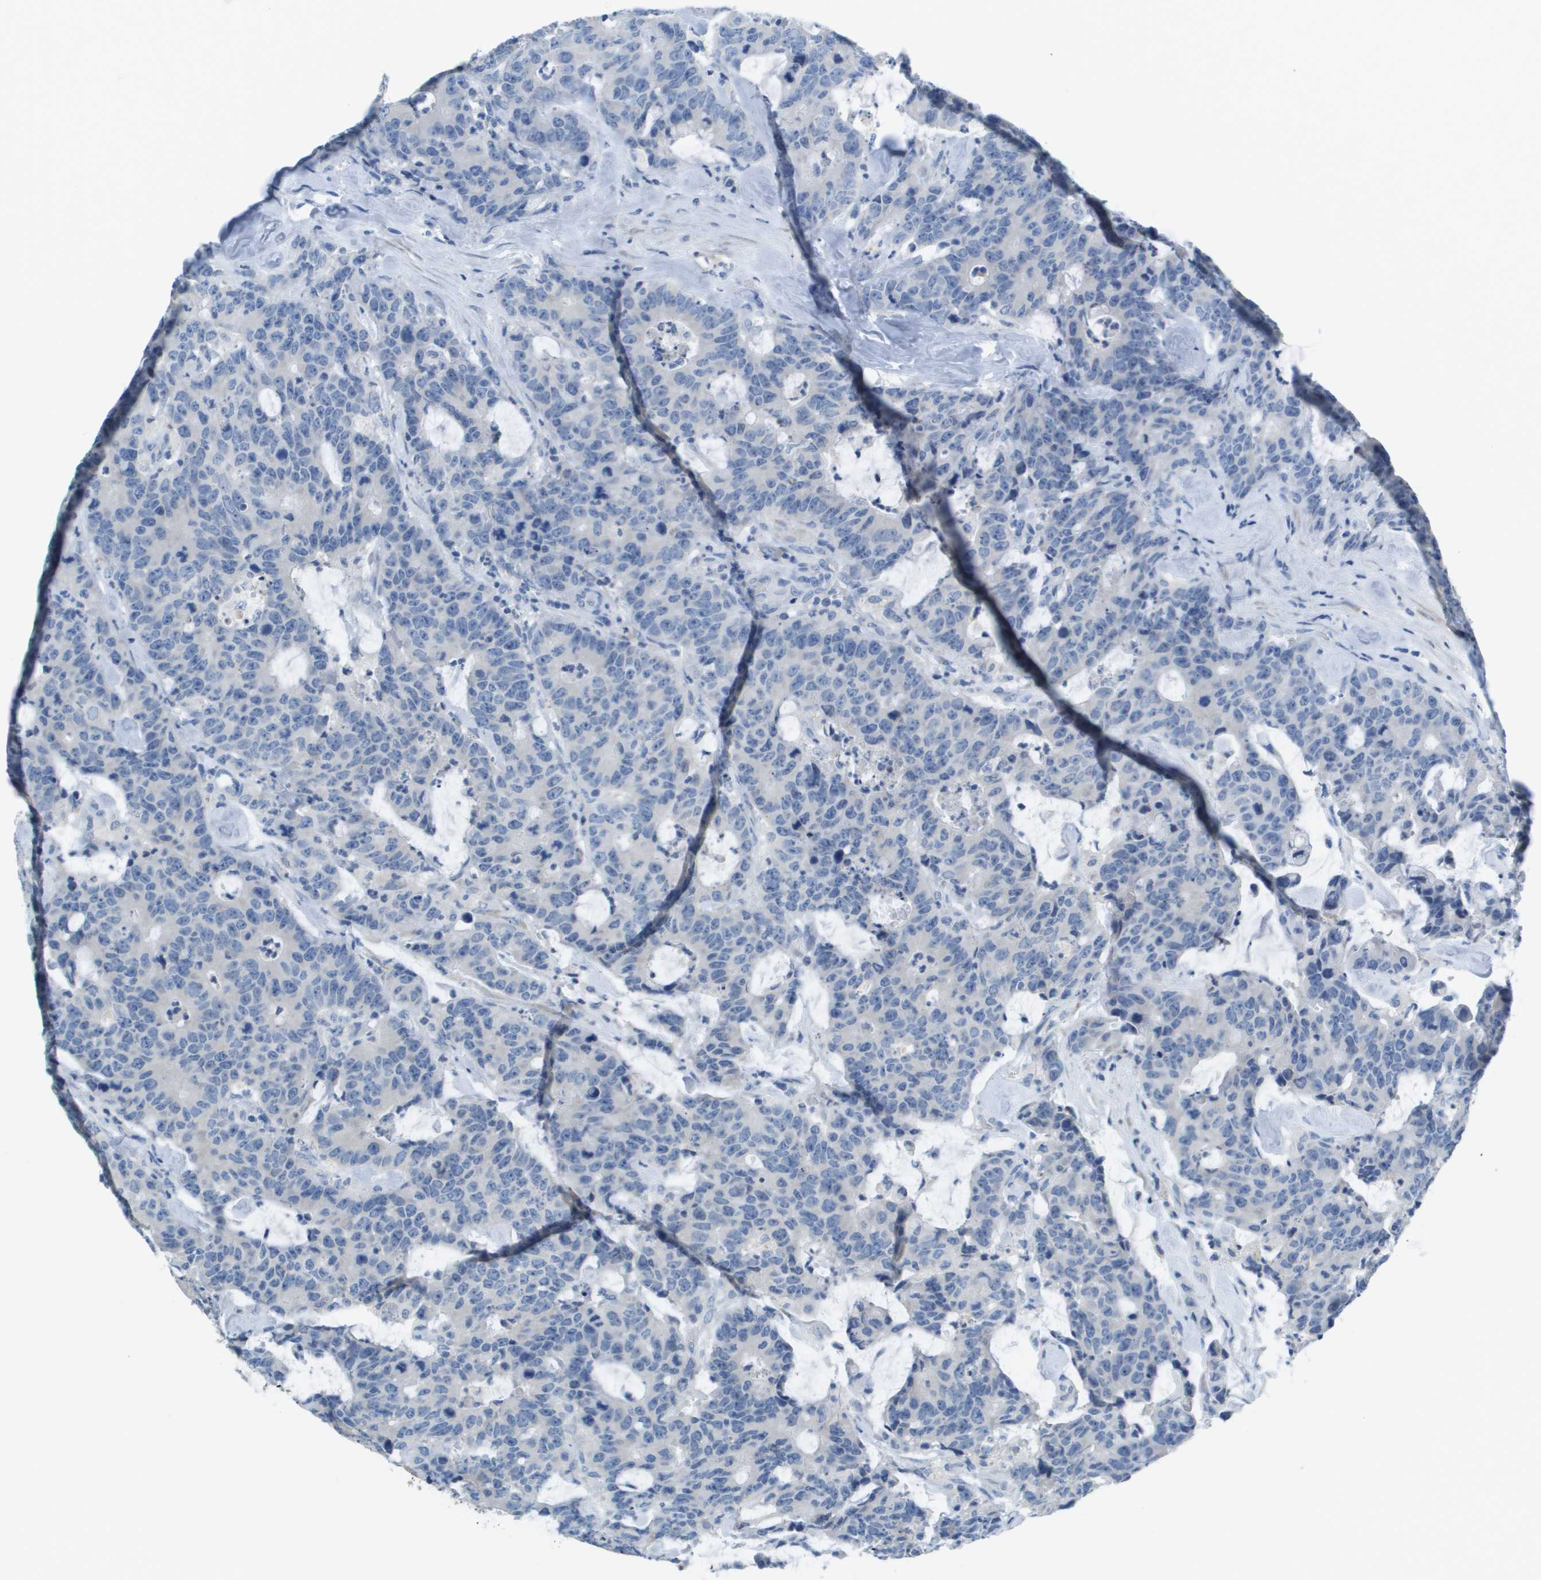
{"staining": {"intensity": "negative", "quantity": "none", "location": "none"}, "tissue": "colorectal cancer", "cell_type": "Tumor cells", "image_type": "cancer", "snomed": [{"axis": "morphology", "description": "Adenocarcinoma, NOS"}, {"axis": "topography", "description": "Colon"}], "caption": "Protein analysis of colorectal cancer (adenocarcinoma) demonstrates no significant positivity in tumor cells.", "gene": "PTGDR2", "patient": {"sex": "female", "age": 86}}